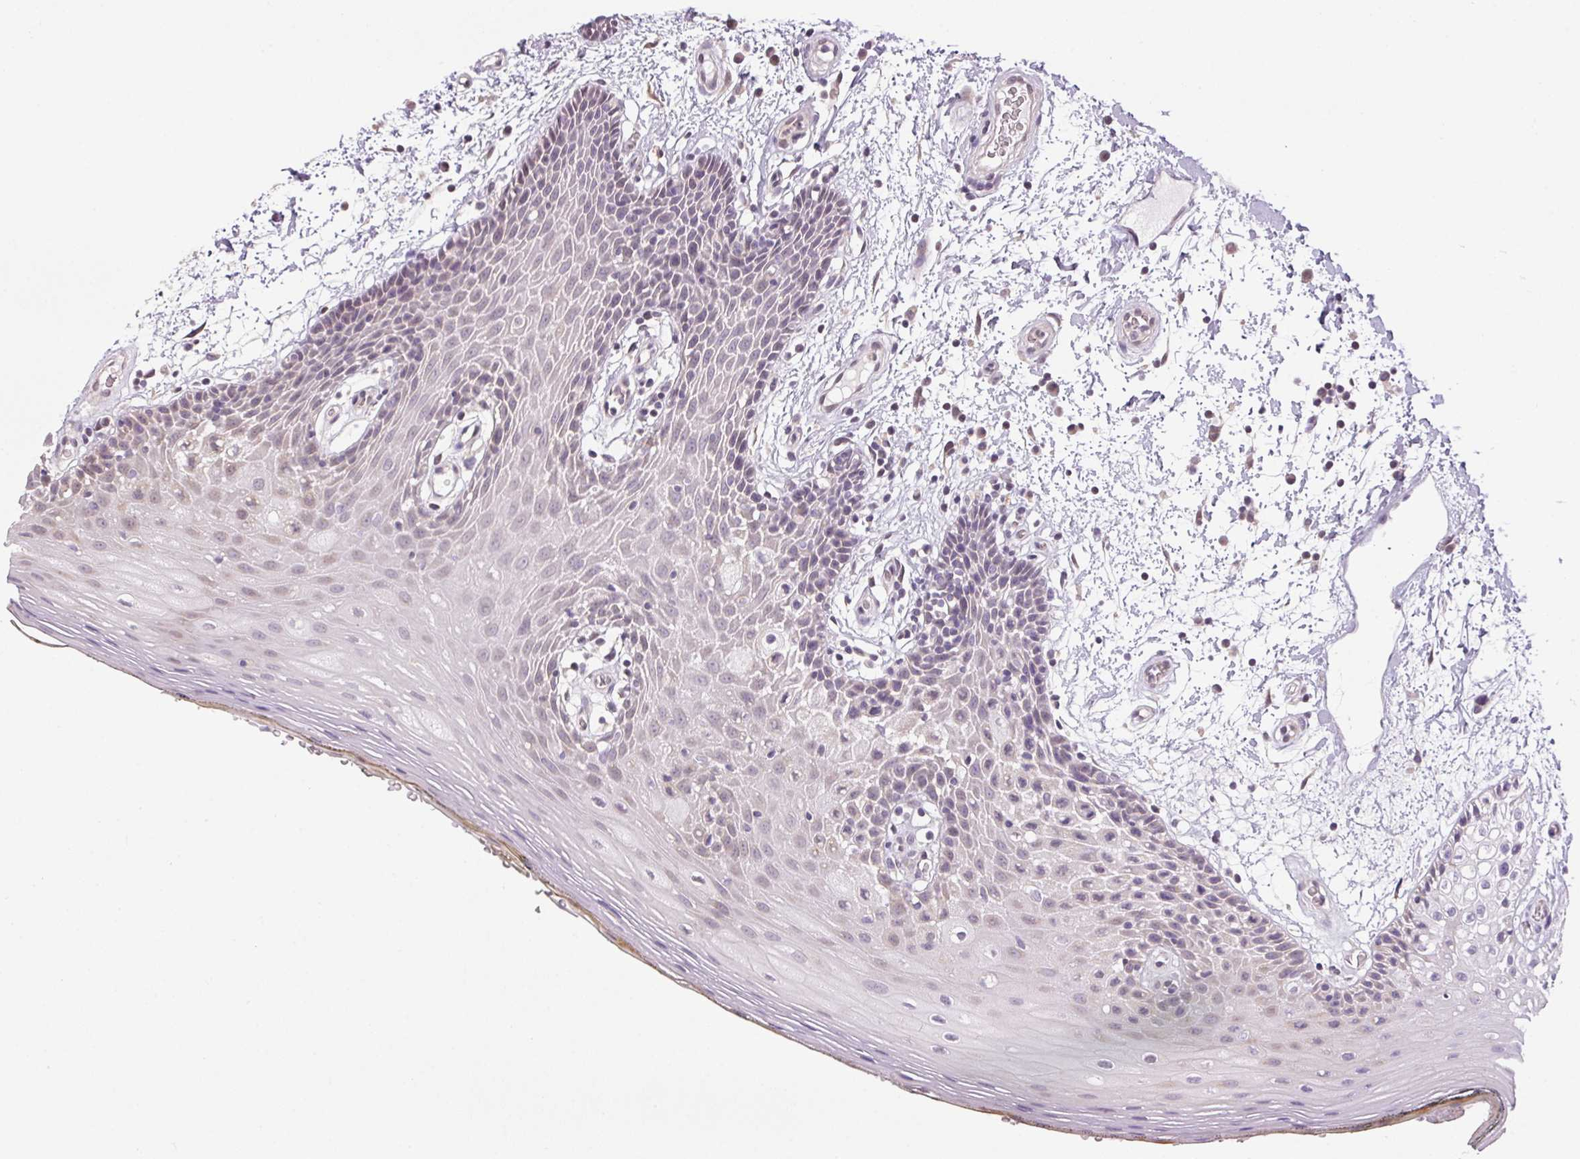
{"staining": {"intensity": "weak", "quantity": "<25%", "location": "nuclear"}, "tissue": "oral mucosa", "cell_type": "Squamous epithelial cells", "image_type": "normal", "snomed": [{"axis": "morphology", "description": "Normal tissue, NOS"}, {"axis": "morphology", "description": "Squamous cell carcinoma, NOS"}, {"axis": "topography", "description": "Oral tissue"}, {"axis": "topography", "description": "Head-Neck"}], "caption": "Immunohistochemical staining of normal oral mucosa demonstrates no significant expression in squamous epithelial cells. (Stains: DAB (3,3'-diaminobenzidine) immunohistochemistry with hematoxylin counter stain, Microscopy: brightfield microscopy at high magnification).", "gene": "SC5D", "patient": {"sex": "male", "age": 52}}